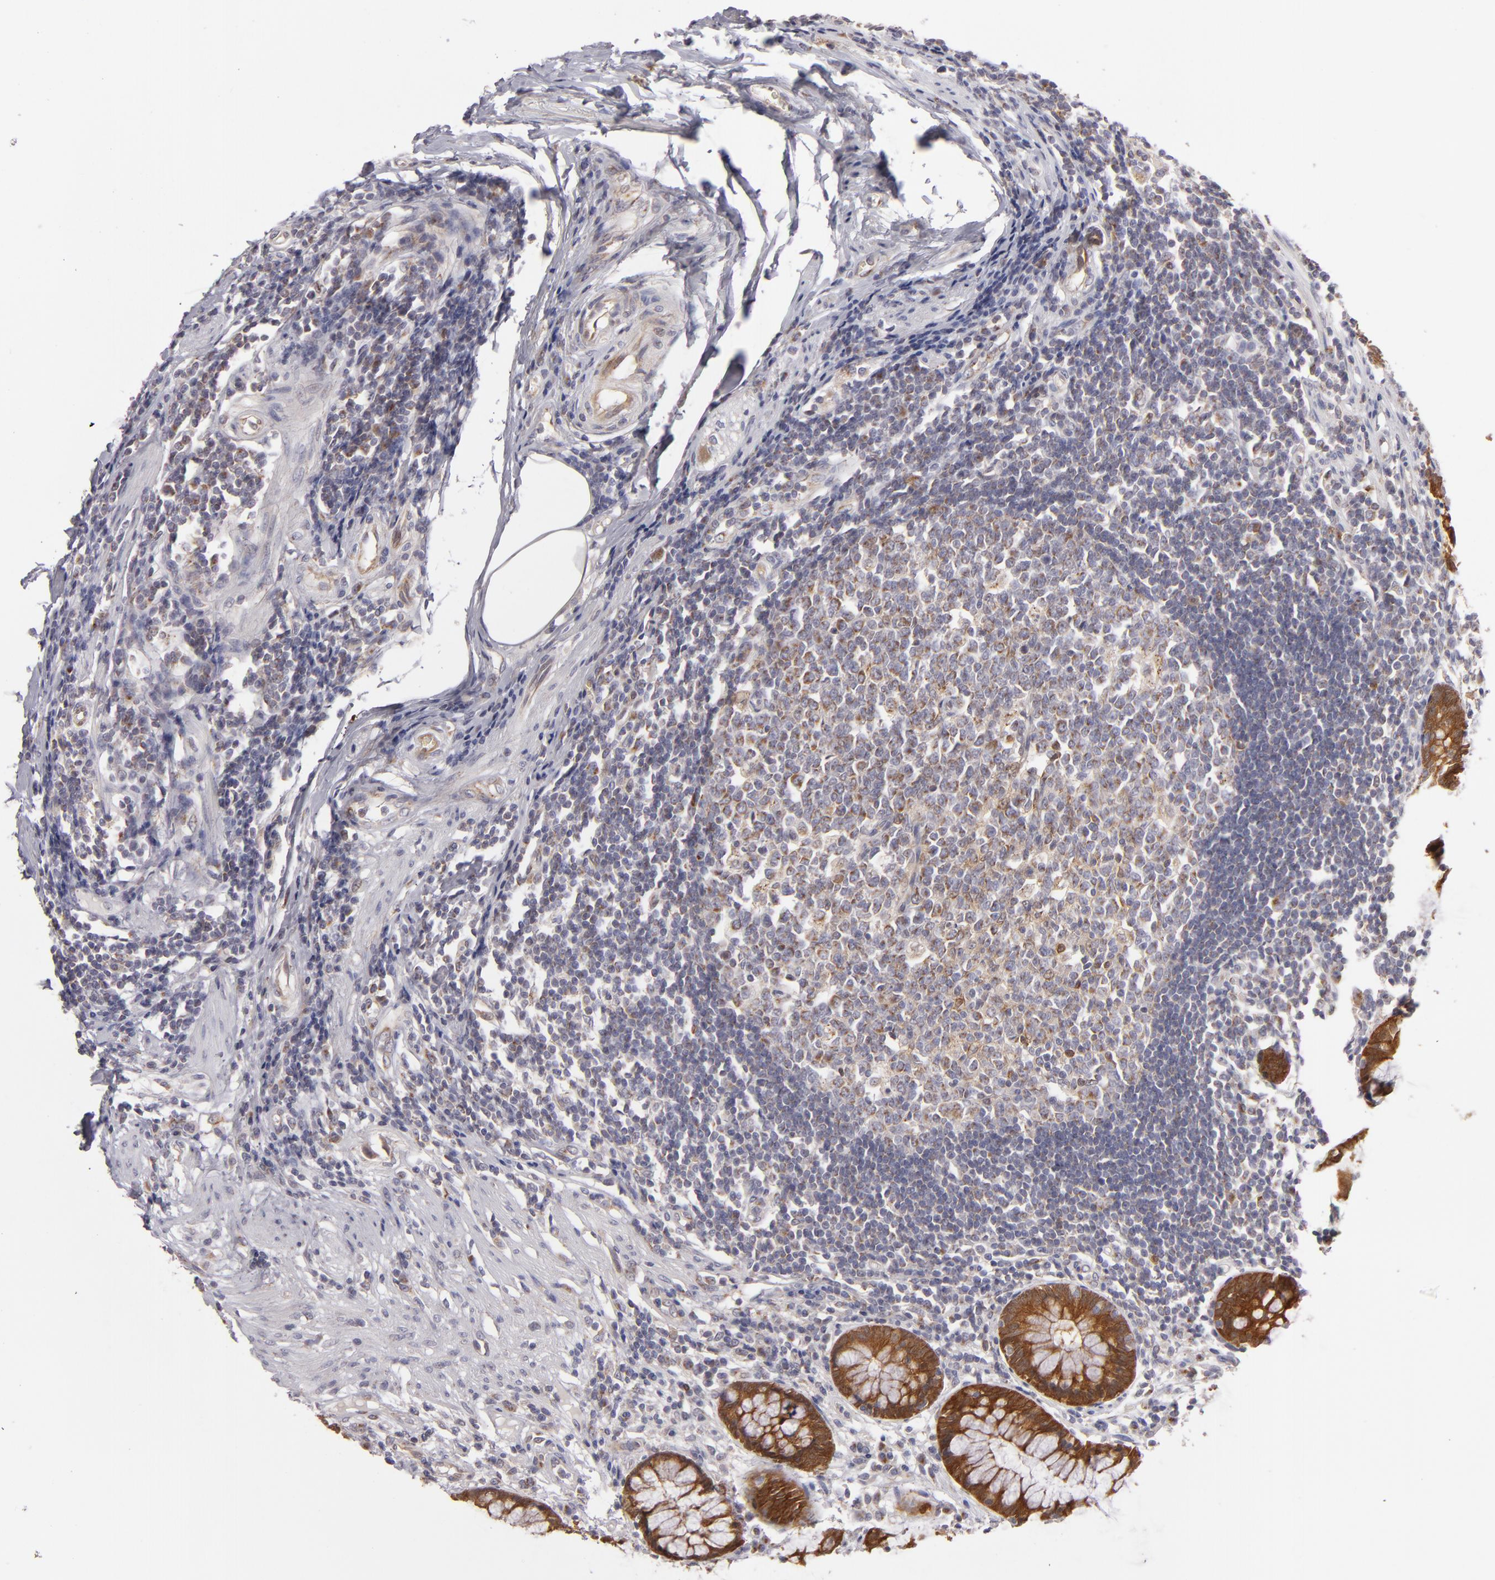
{"staining": {"intensity": "strong", "quantity": ">75%", "location": "cytoplasmic/membranous"}, "tissue": "rectum", "cell_type": "Glandular cells", "image_type": "normal", "snomed": [{"axis": "morphology", "description": "Normal tissue, NOS"}, {"axis": "topography", "description": "Rectum"}], "caption": "DAB immunohistochemical staining of unremarkable human rectum displays strong cytoplasmic/membranous protein staining in approximately >75% of glandular cells. Nuclei are stained in blue.", "gene": "SH2D4A", "patient": {"sex": "female", "age": 66}}